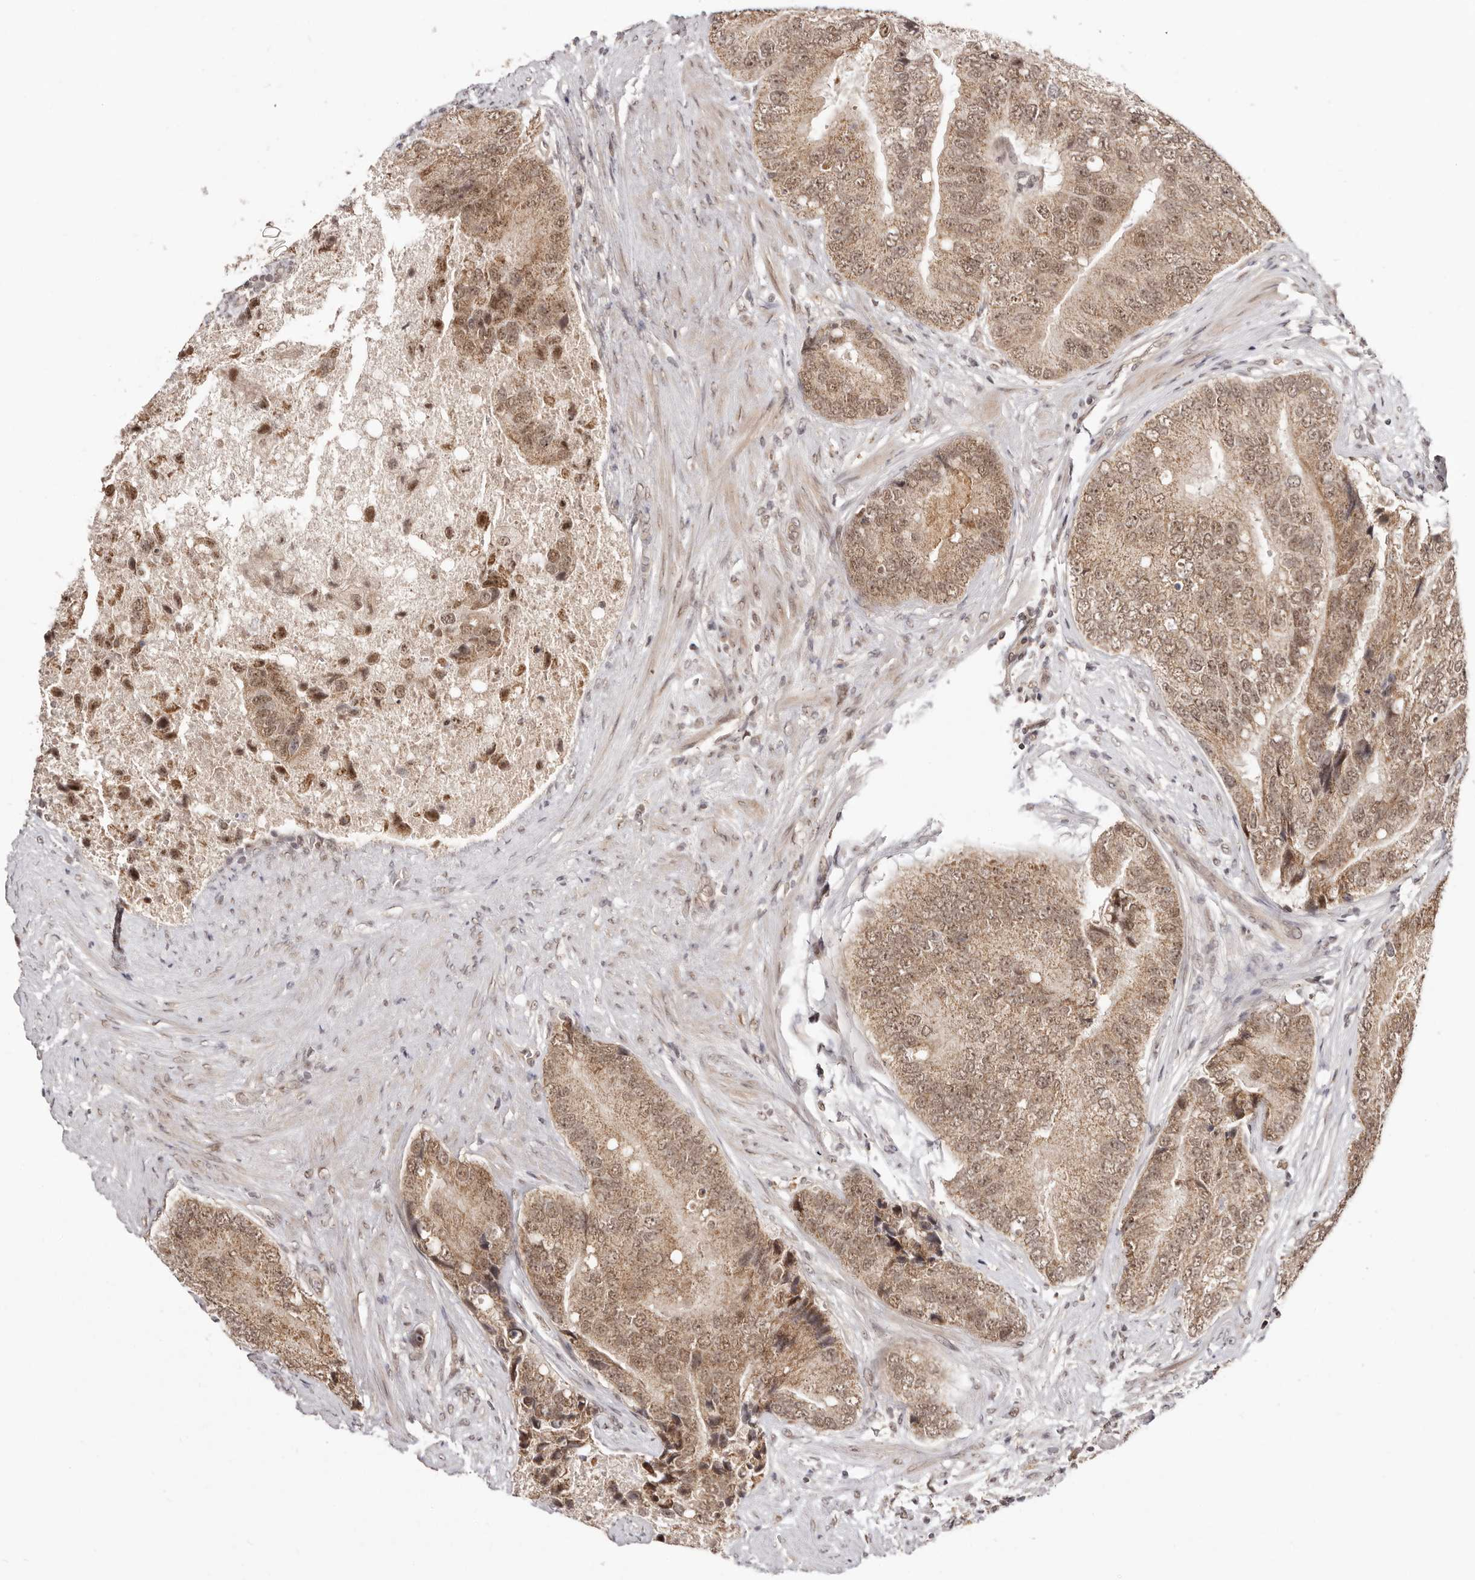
{"staining": {"intensity": "moderate", "quantity": ">75%", "location": "cytoplasmic/membranous,nuclear"}, "tissue": "prostate cancer", "cell_type": "Tumor cells", "image_type": "cancer", "snomed": [{"axis": "morphology", "description": "Adenocarcinoma, High grade"}, {"axis": "topography", "description": "Prostate"}], "caption": "High-grade adenocarcinoma (prostate) tissue displays moderate cytoplasmic/membranous and nuclear expression in approximately >75% of tumor cells (Brightfield microscopy of DAB IHC at high magnification).", "gene": "MED8", "patient": {"sex": "male", "age": 70}}